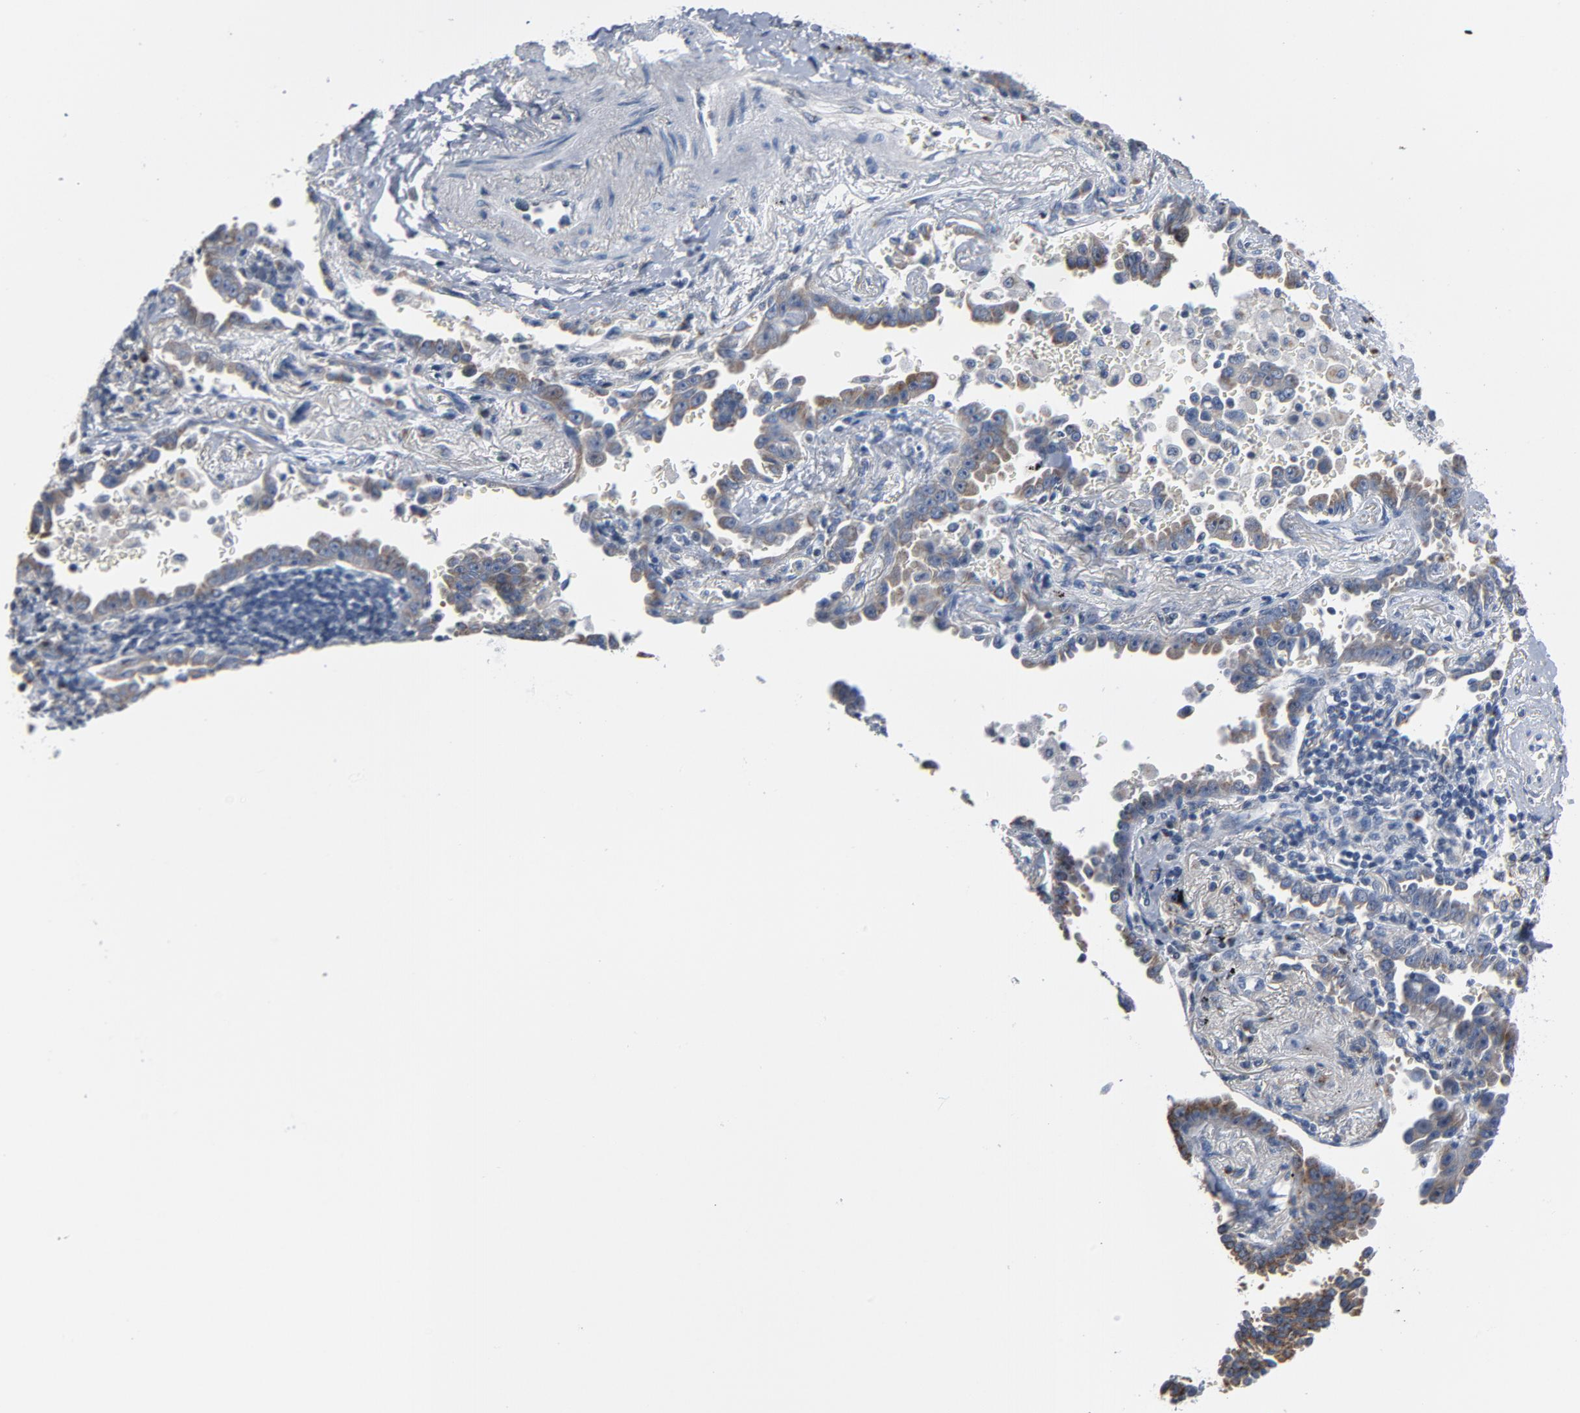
{"staining": {"intensity": "moderate", "quantity": ">75%", "location": "cytoplasmic/membranous"}, "tissue": "lung cancer", "cell_type": "Tumor cells", "image_type": "cancer", "snomed": [{"axis": "morphology", "description": "Adenocarcinoma, NOS"}, {"axis": "topography", "description": "Lung"}], "caption": "IHC of human lung cancer (adenocarcinoma) exhibits medium levels of moderate cytoplasmic/membranous expression in about >75% of tumor cells.", "gene": "YIPF6", "patient": {"sex": "female", "age": 64}}